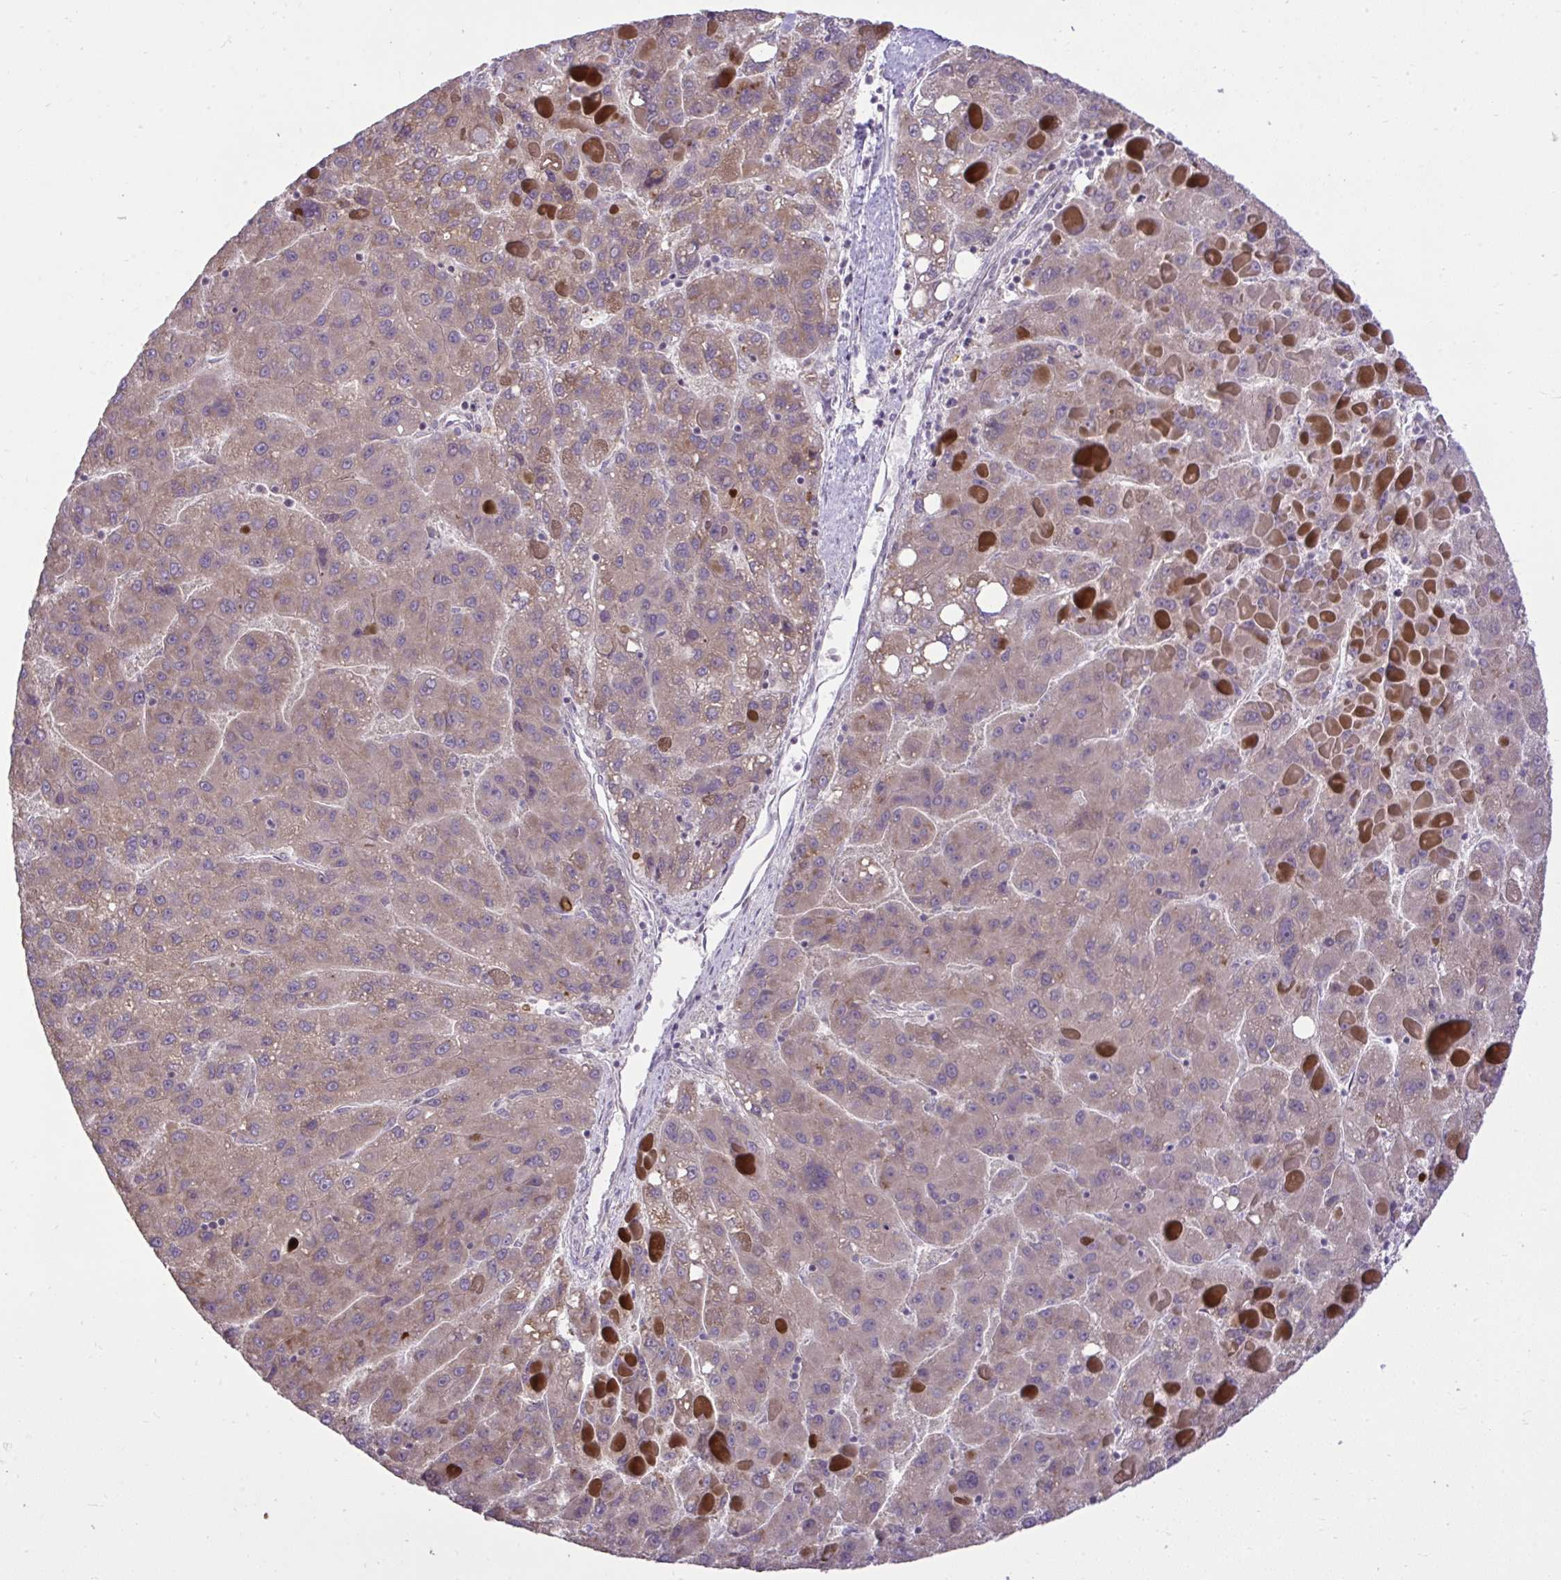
{"staining": {"intensity": "moderate", "quantity": ">75%", "location": "cytoplasmic/membranous"}, "tissue": "liver cancer", "cell_type": "Tumor cells", "image_type": "cancer", "snomed": [{"axis": "morphology", "description": "Carcinoma, Hepatocellular, NOS"}, {"axis": "topography", "description": "Liver"}], "caption": "A high-resolution micrograph shows IHC staining of liver hepatocellular carcinoma, which reveals moderate cytoplasmic/membranous positivity in about >75% of tumor cells. (DAB (3,3'-diaminobenzidine) IHC with brightfield microscopy, high magnification).", "gene": "CYP20A1", "patient": {"sex": "female", "age": 82}}